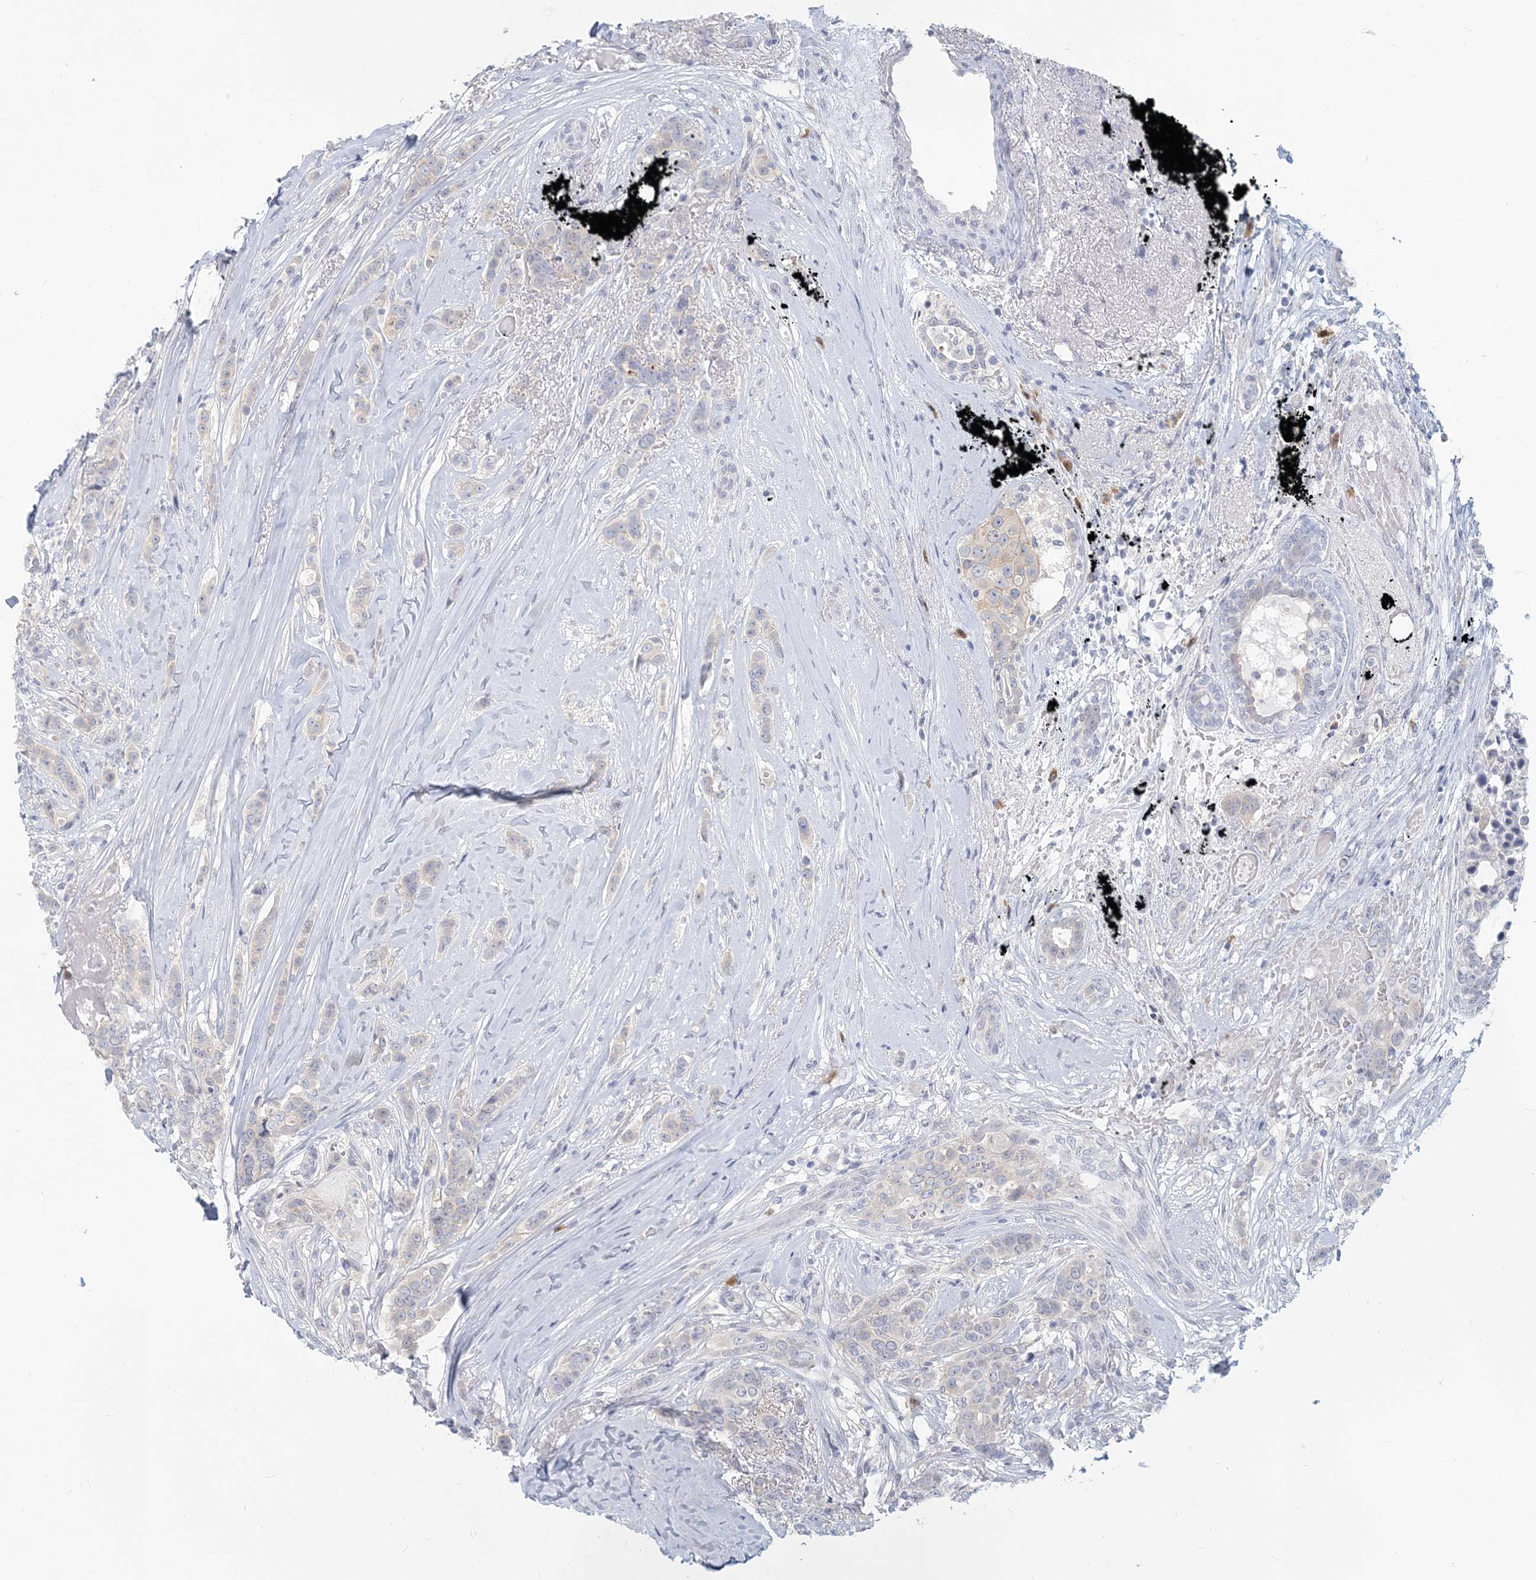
{"staining": {"intensity": "negative", "quantity": "none", "location": "none"}, "tissue": "breast cancer", "cell_type": "Tumor cells", "image_type": "cancer", "snomed": [{"axis": "morphology", "description": "Lobular carcinoma"}, {"axis": "topography", "description": "Breast"}], "caption": "The histopathology image shows no staining of tumor cells in breast lobular carcinoma. (DAB (3,3'-diaminobenzidine) immunohistochemistry (IHC) visualized using brightfield microscopy, high magnification).", "gene": "GMPPA", "patient": {"sex": "female", "age": 51}}